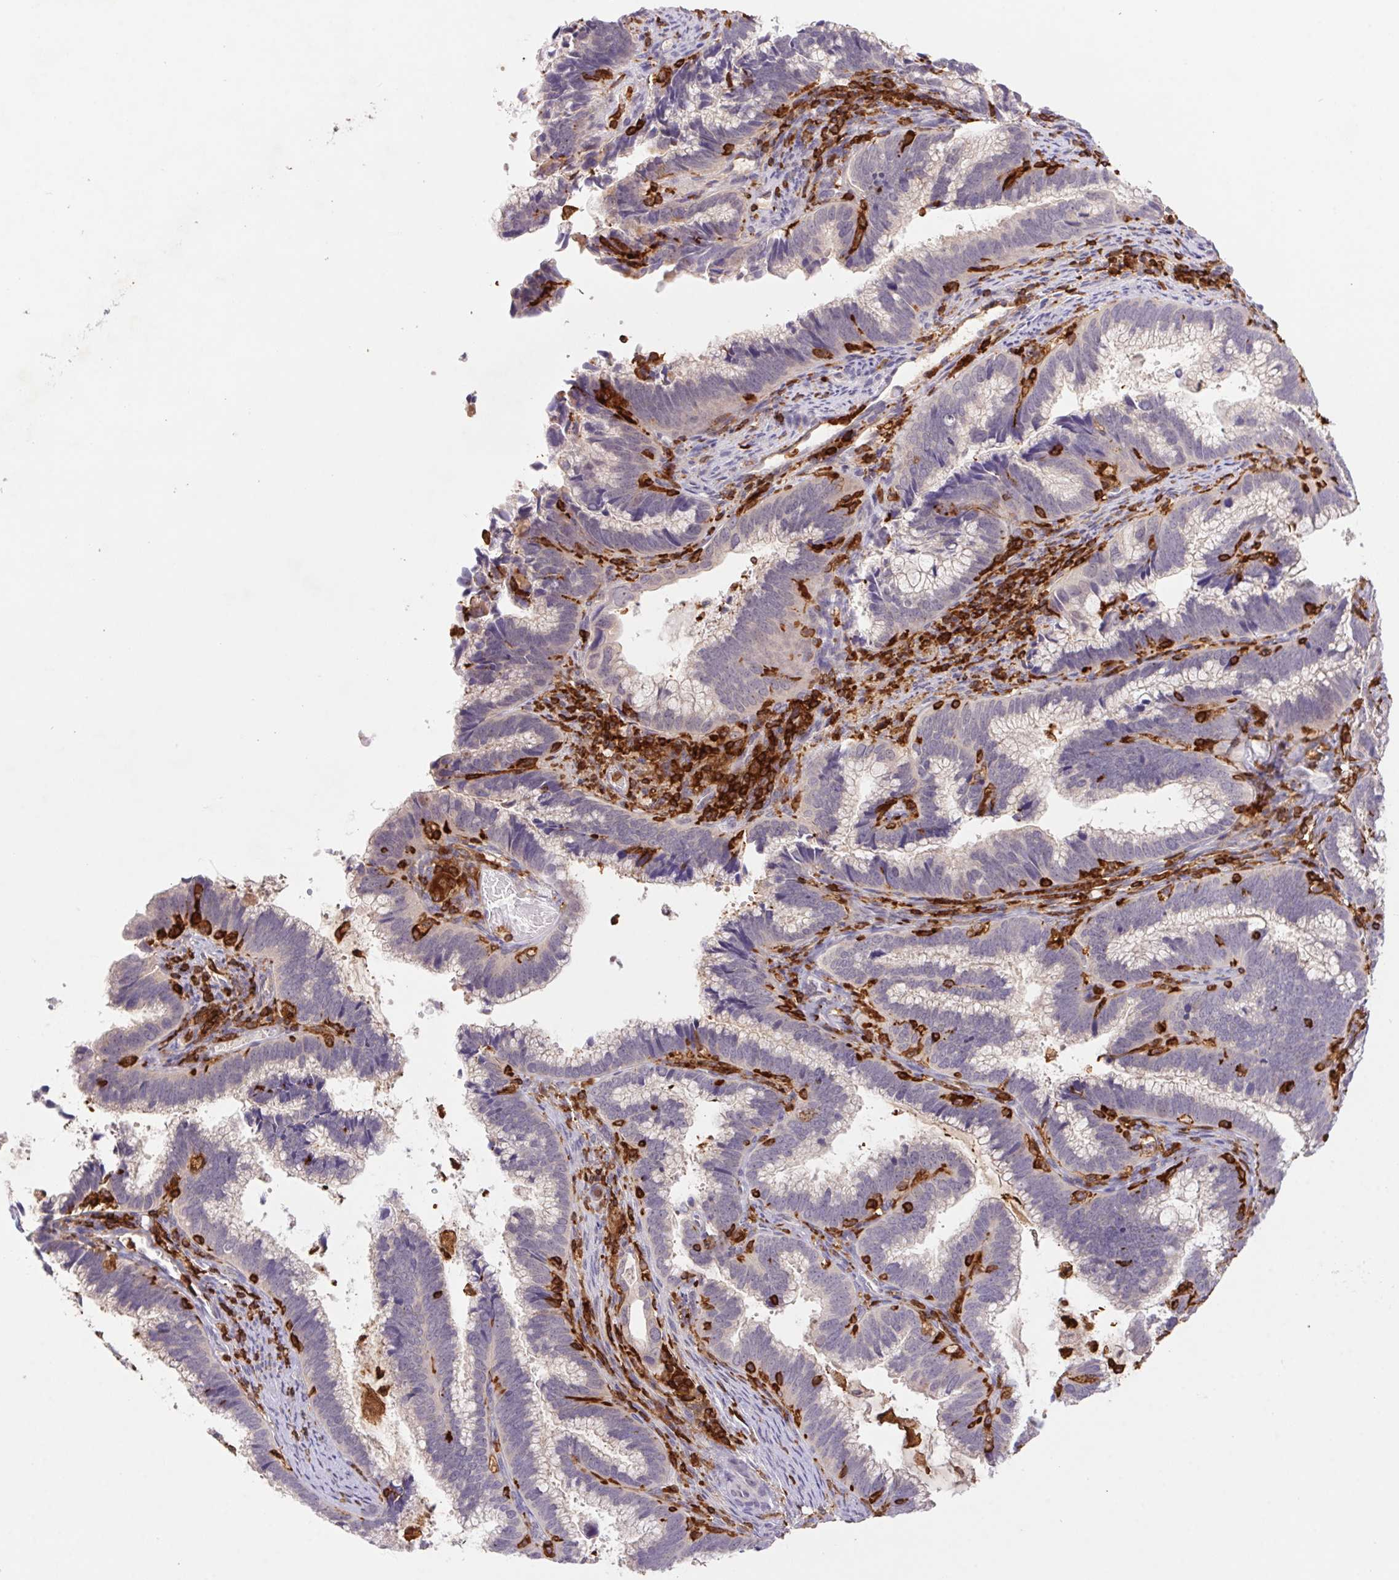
{"staining": {"intensity": "negative", "quantity": "none", "location": "none"}, "tissue": "cervical cancer", "cell_type": "Tumor cells", "image_type": "cancer", "snomed": [{"axis": "morphology", "description": "Adenocarcinoma, NOS"}, {"axis": "topography", "description": "Cervix"}], "caption": "Image shows no protein expression in tumor cells of cervical adenocarcinoma tissue.", "gene": "APBB1IP", "patient": {"sex": "female", "age": 61}}